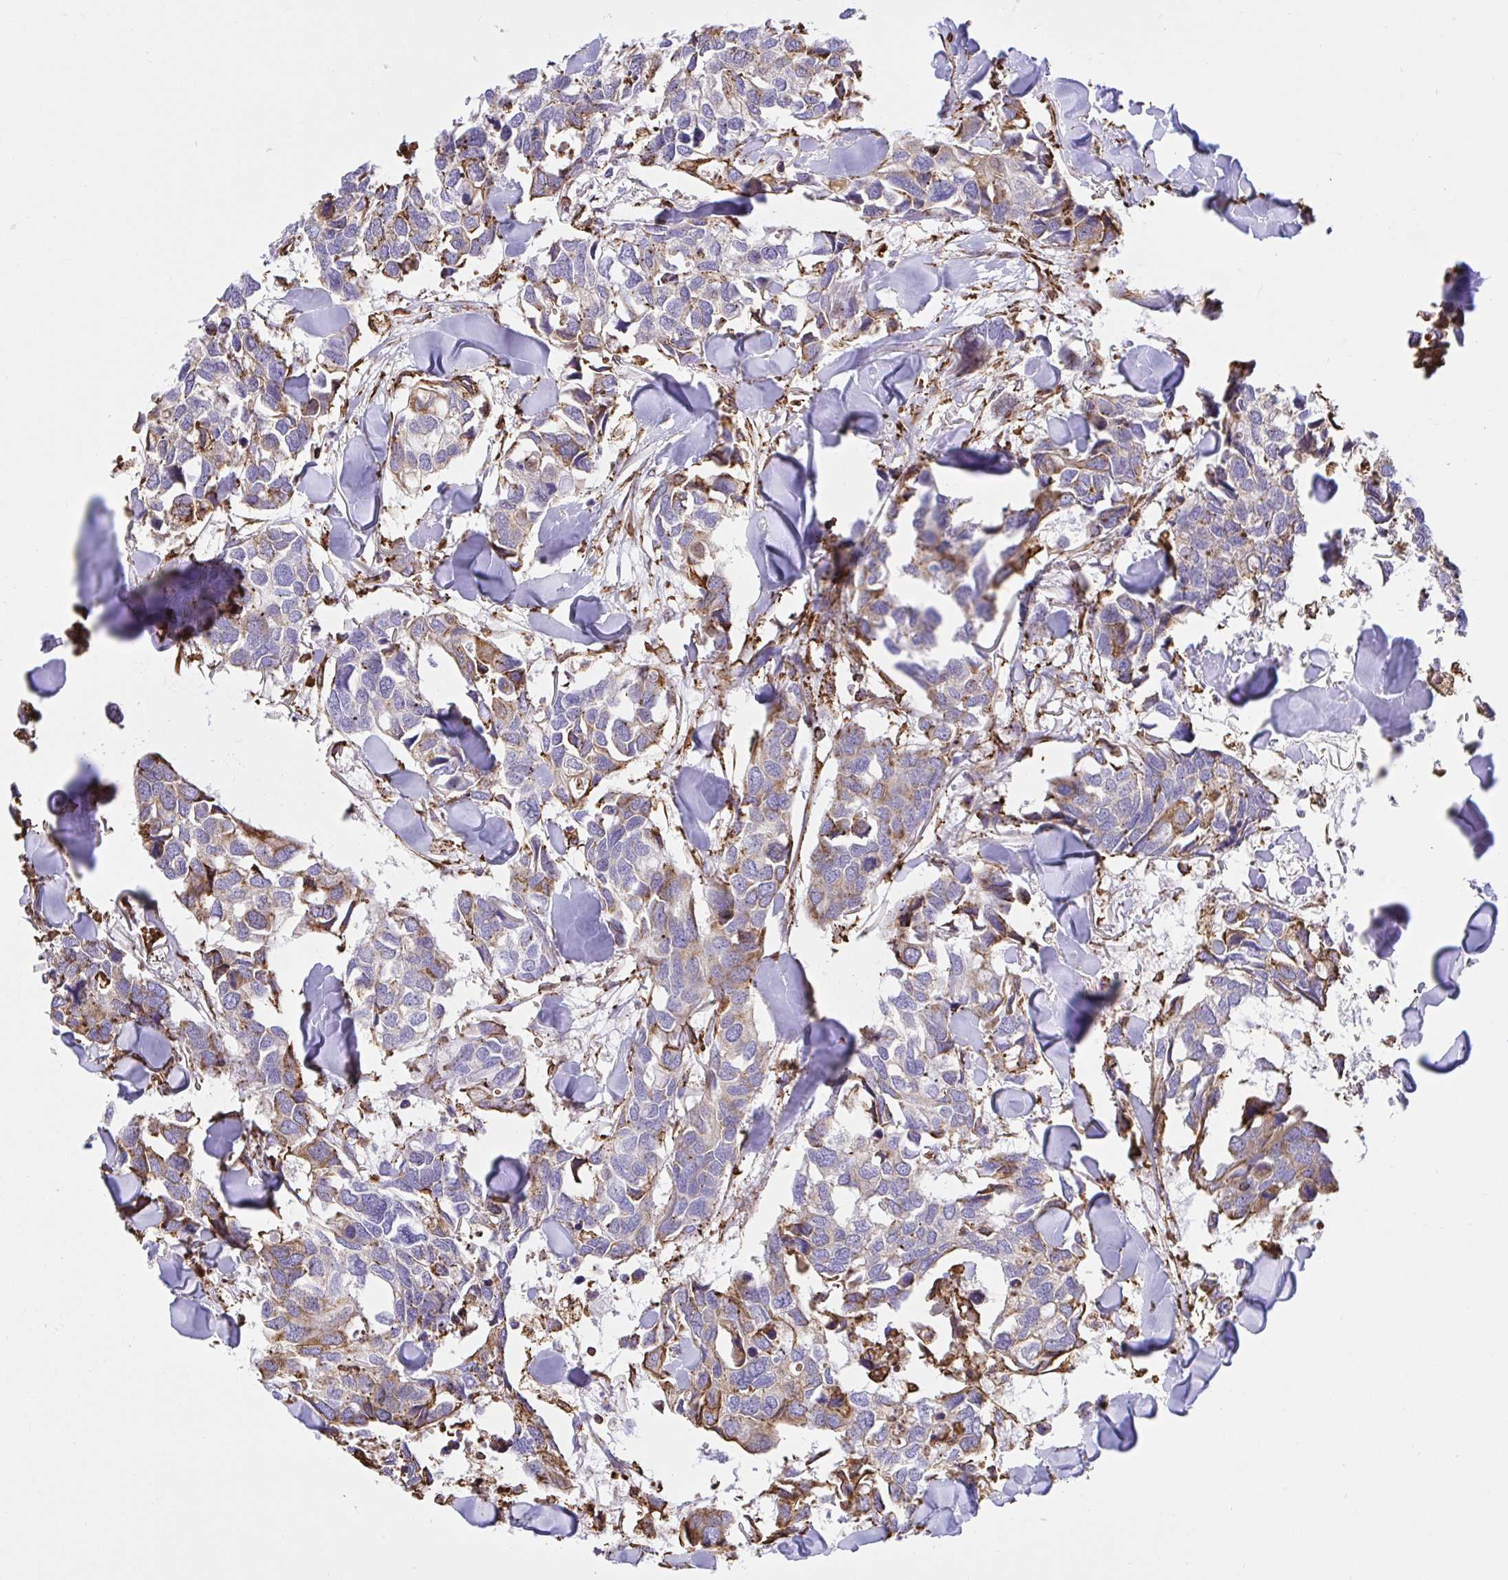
{"staining": {"intensity": "weak", "quantity": "<25%", "location": "cytoplasmic/membranous"}, "tissue": "breast cancer", "cell_type": "Tumor cells", "image_type": "cancer", "snomed": [{"axis": "morphology", "description": "Duct carcinoma"}, {"axis": "topography", "description": "Breast"}], "caption": "The photomicrograph demonstrates no staining of tumor cells in breast invasive ductal carcinoma. (DAB immunohistochemistry, high magnification).", "gene": "CLGN", "patient": {"sex": "female", "age": 83}}